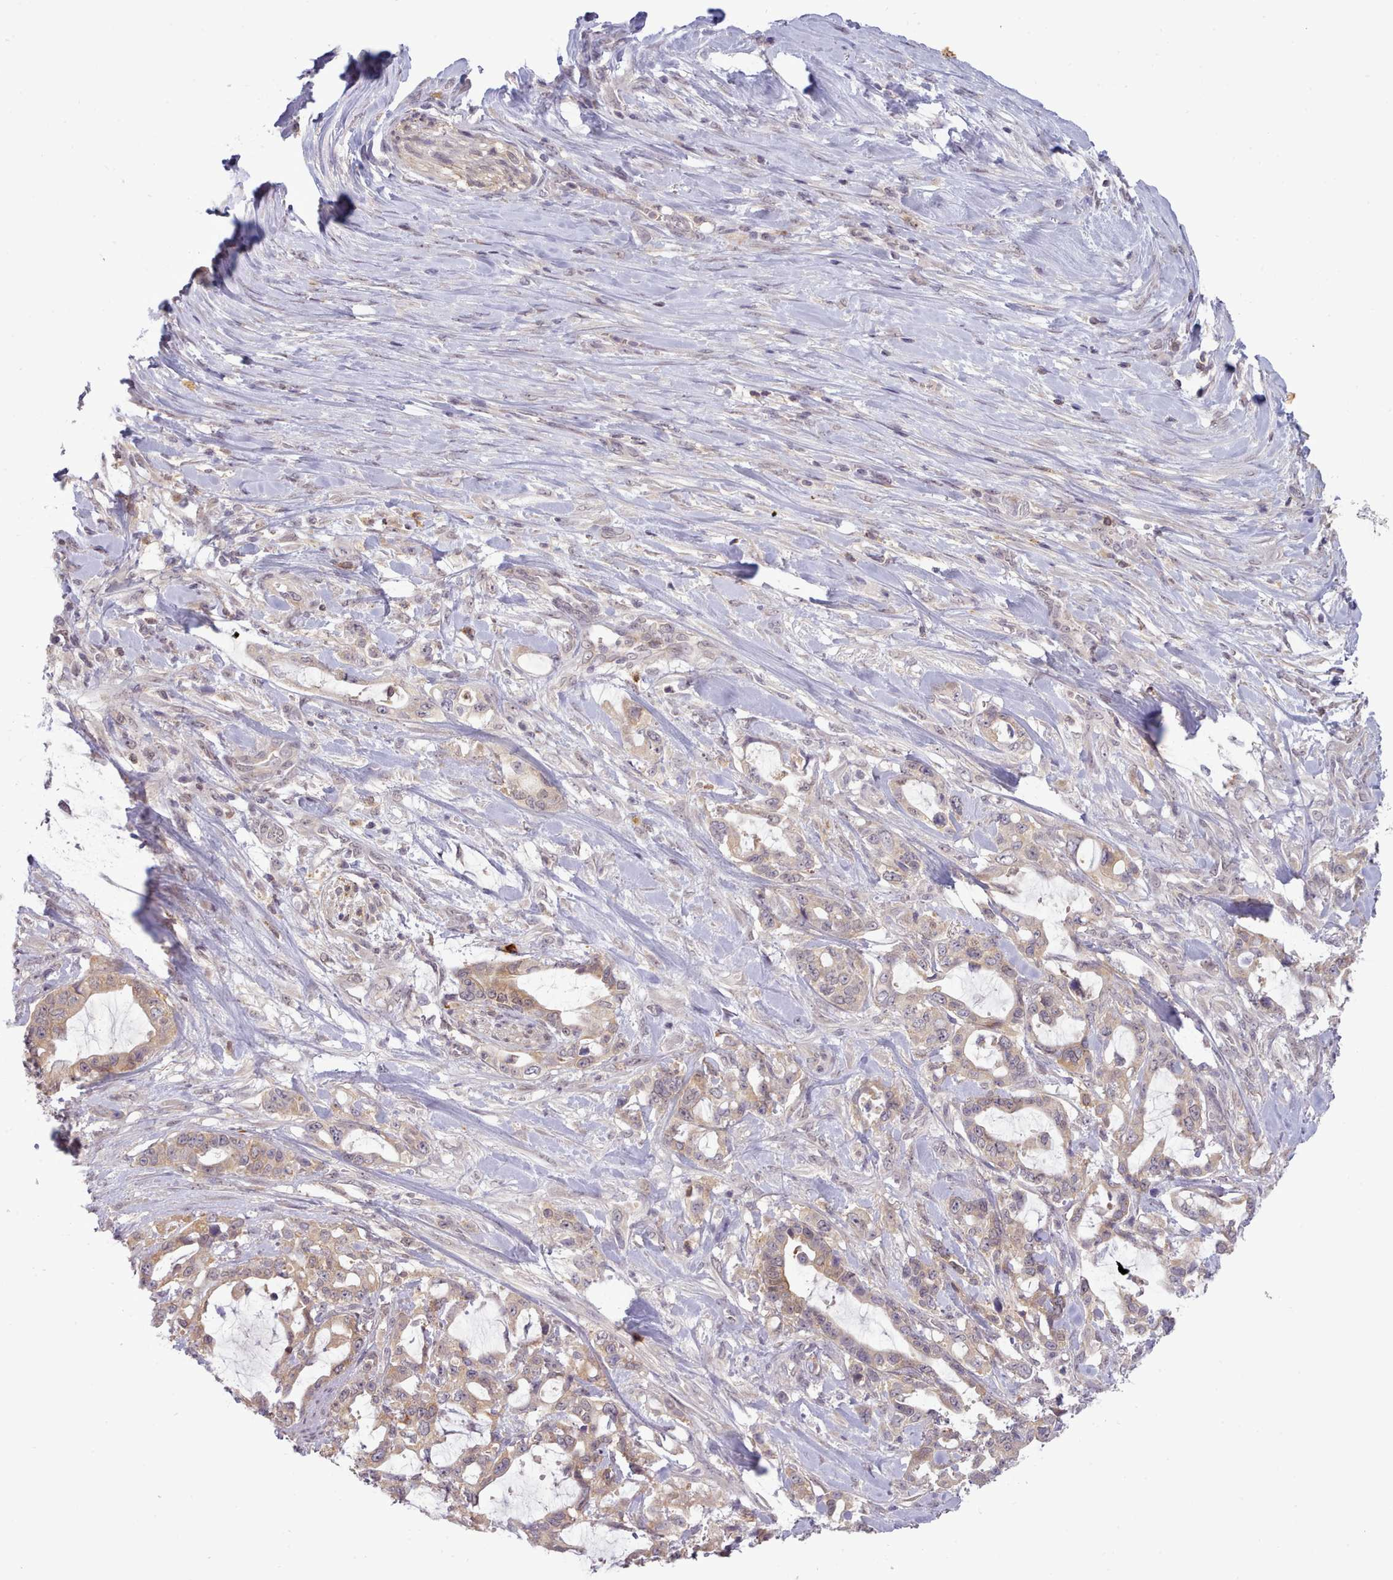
{"staining": {"intensity": "moderate", "quantity": ">75%", "location": "cytoplasmic/membranous"}, "tissue": "pancreatic cancer", "cell_type": "Tumor cells", "image_type": "cancer", "snomed": [{"axis": "morphology", "description": "Adenocarcinoma, NOS"}, {"axis": "topography", "description": "Pancreas"}], "caption": "Approximately >75% of tumor cells in pancreatic cancer (adenocarcinoma) reveal moderate cytoplasmic/membranous protein expression as visualized by brown immunohistochemical staining.", "gene": "ARL17A", "patient": {"sex": "female", "age": 61}}